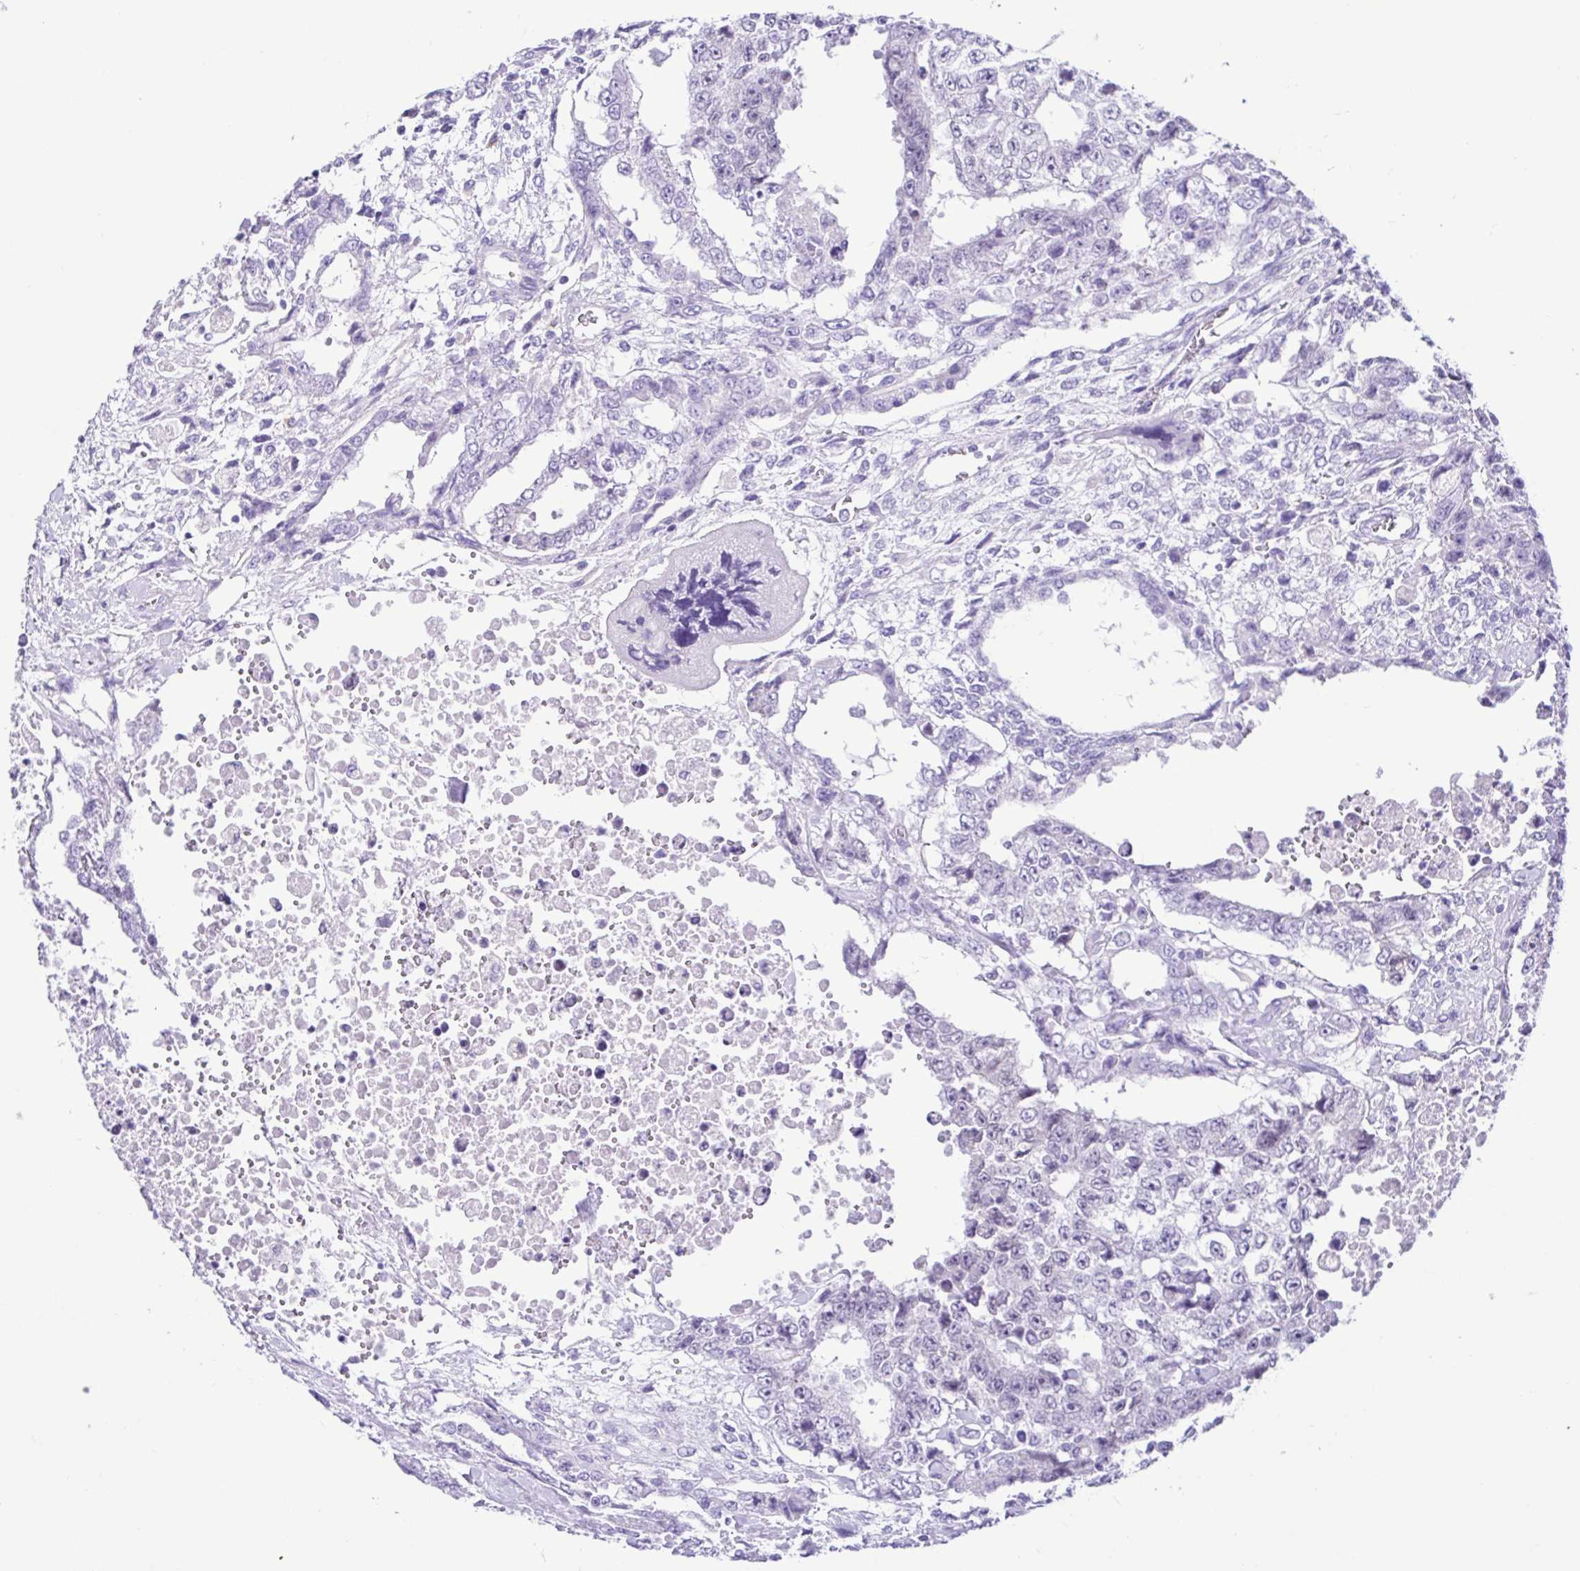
{"staining": {"intensity": "negative", "quantity": "none", "location": "none"}, "tissue": "testis cancer", "cell_type": "Tumor cells", "image_type": "cancer", "snomed": [{"axis": "morphology", "description": "Carcinoma, Embryonal, NOS"}, {"axis": "topography", "description": "Testis"}], "caption": "Immunohistochemistry micrograph of neoplastic tissue: testis cancer (embryonal carcinoma) stained with DAB exhibits no significant protein expression in tumor cells. (DAB (3,3'-diaminobenzidine) IHC with hematoxylin counter stain).", "gene": "SPATA16", "patient": {"sex": "male", "age": 24}}